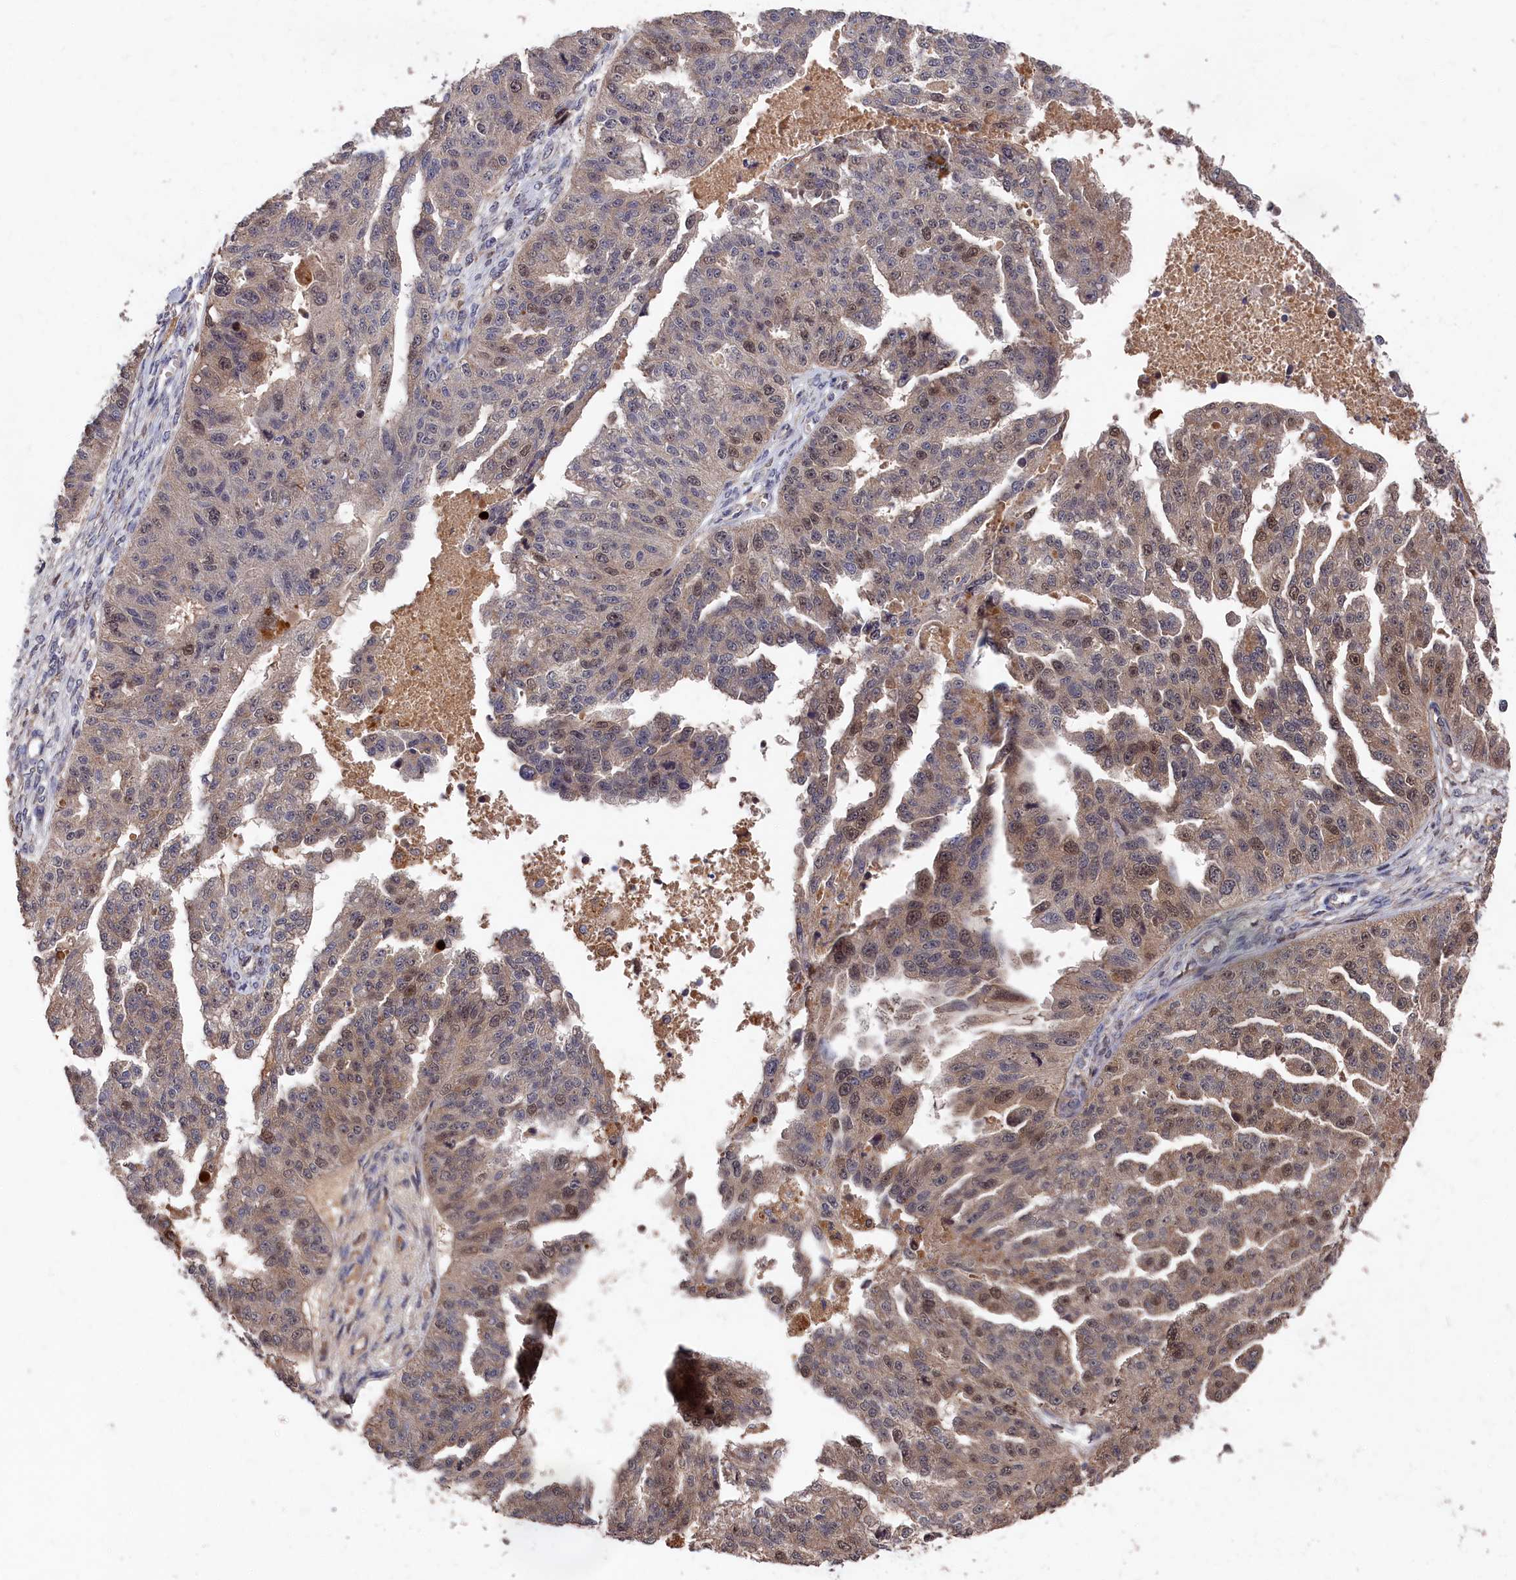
{"staining": {"intensity": "moderate", "quantity": "<25%", "location": "cytoplasmic/membranous,nuclear"}, "tissue": "ovarian cancer", "cell_type": "Tumor cells", "image_type": "cancer", "snomed": [{"axis": "morphology", "description": "Cystadenocarcinoma, serous, NOS"}, {"axis": "topography", "description": "Ovary"}], "caption": "An image showing moderate cytoplasmic/membranous and nuclear expression in about <25% of tumor cells in ovarian serous cystadenocarcinoma, as visualized by brown immunohistochemical staining.", "gene": "RMI2", "patient": {"sex": "female", "age": 58}}